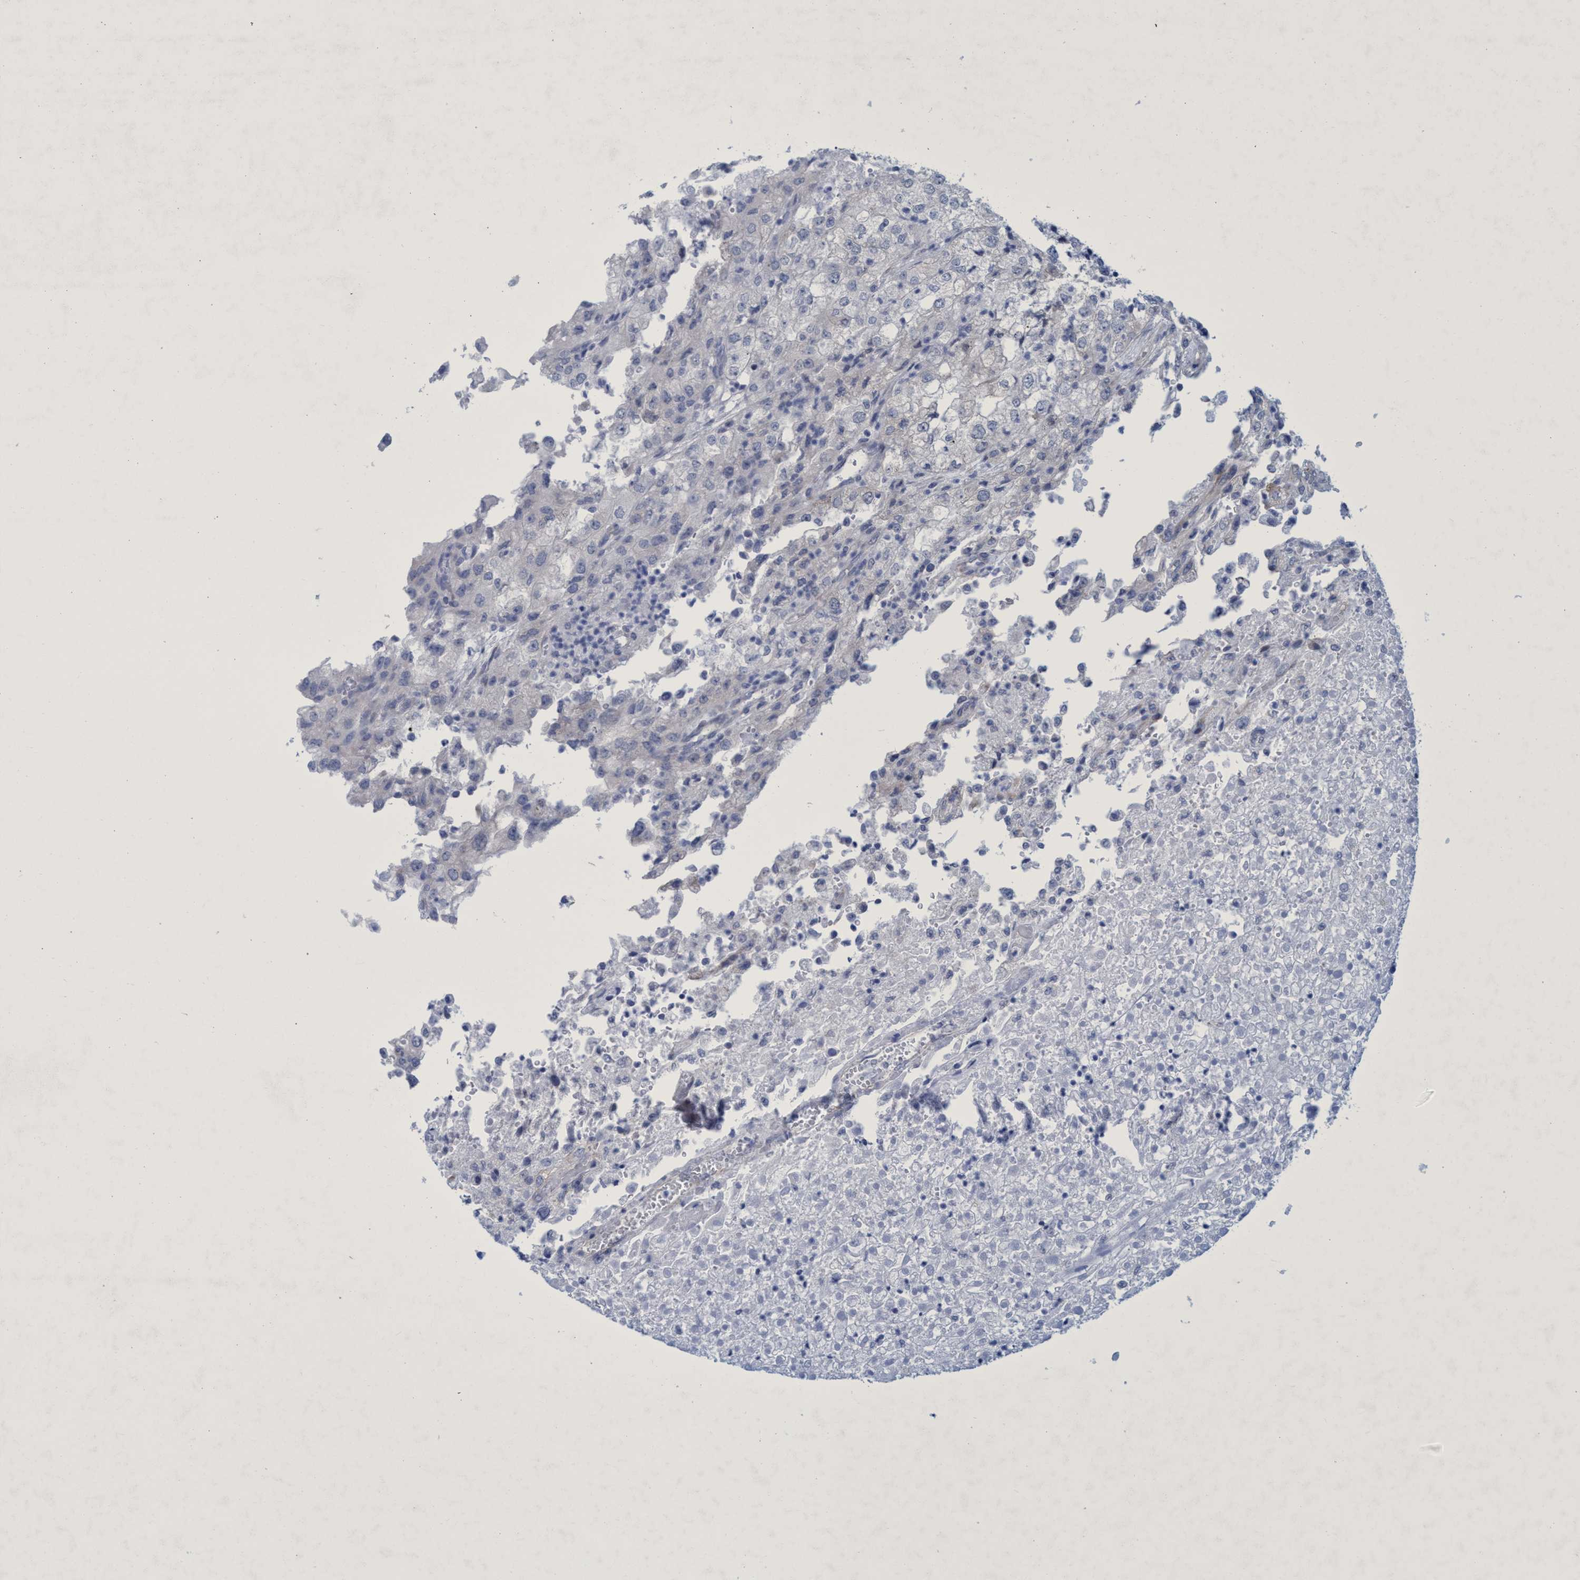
{"staining": {"intensity": "negative", "quantity": "none", "location": "none"}, "tissue": "renal cancer", "cell_type": "Tumor cells", "image_type": "cancer", "snomed": [{"axis": "morphology", "description": "Adenocarcinoma, NOS"}, {"axis": "topography", "description": "Kidney"}], "caption": "Immunohistochemistry (IHC) image of renal adenocarcinoma stained for a protein (brown), which displays no expression in tumor cells.", "gene": "R3HCC1", "patient": {"sex": "female", "age": 54}}